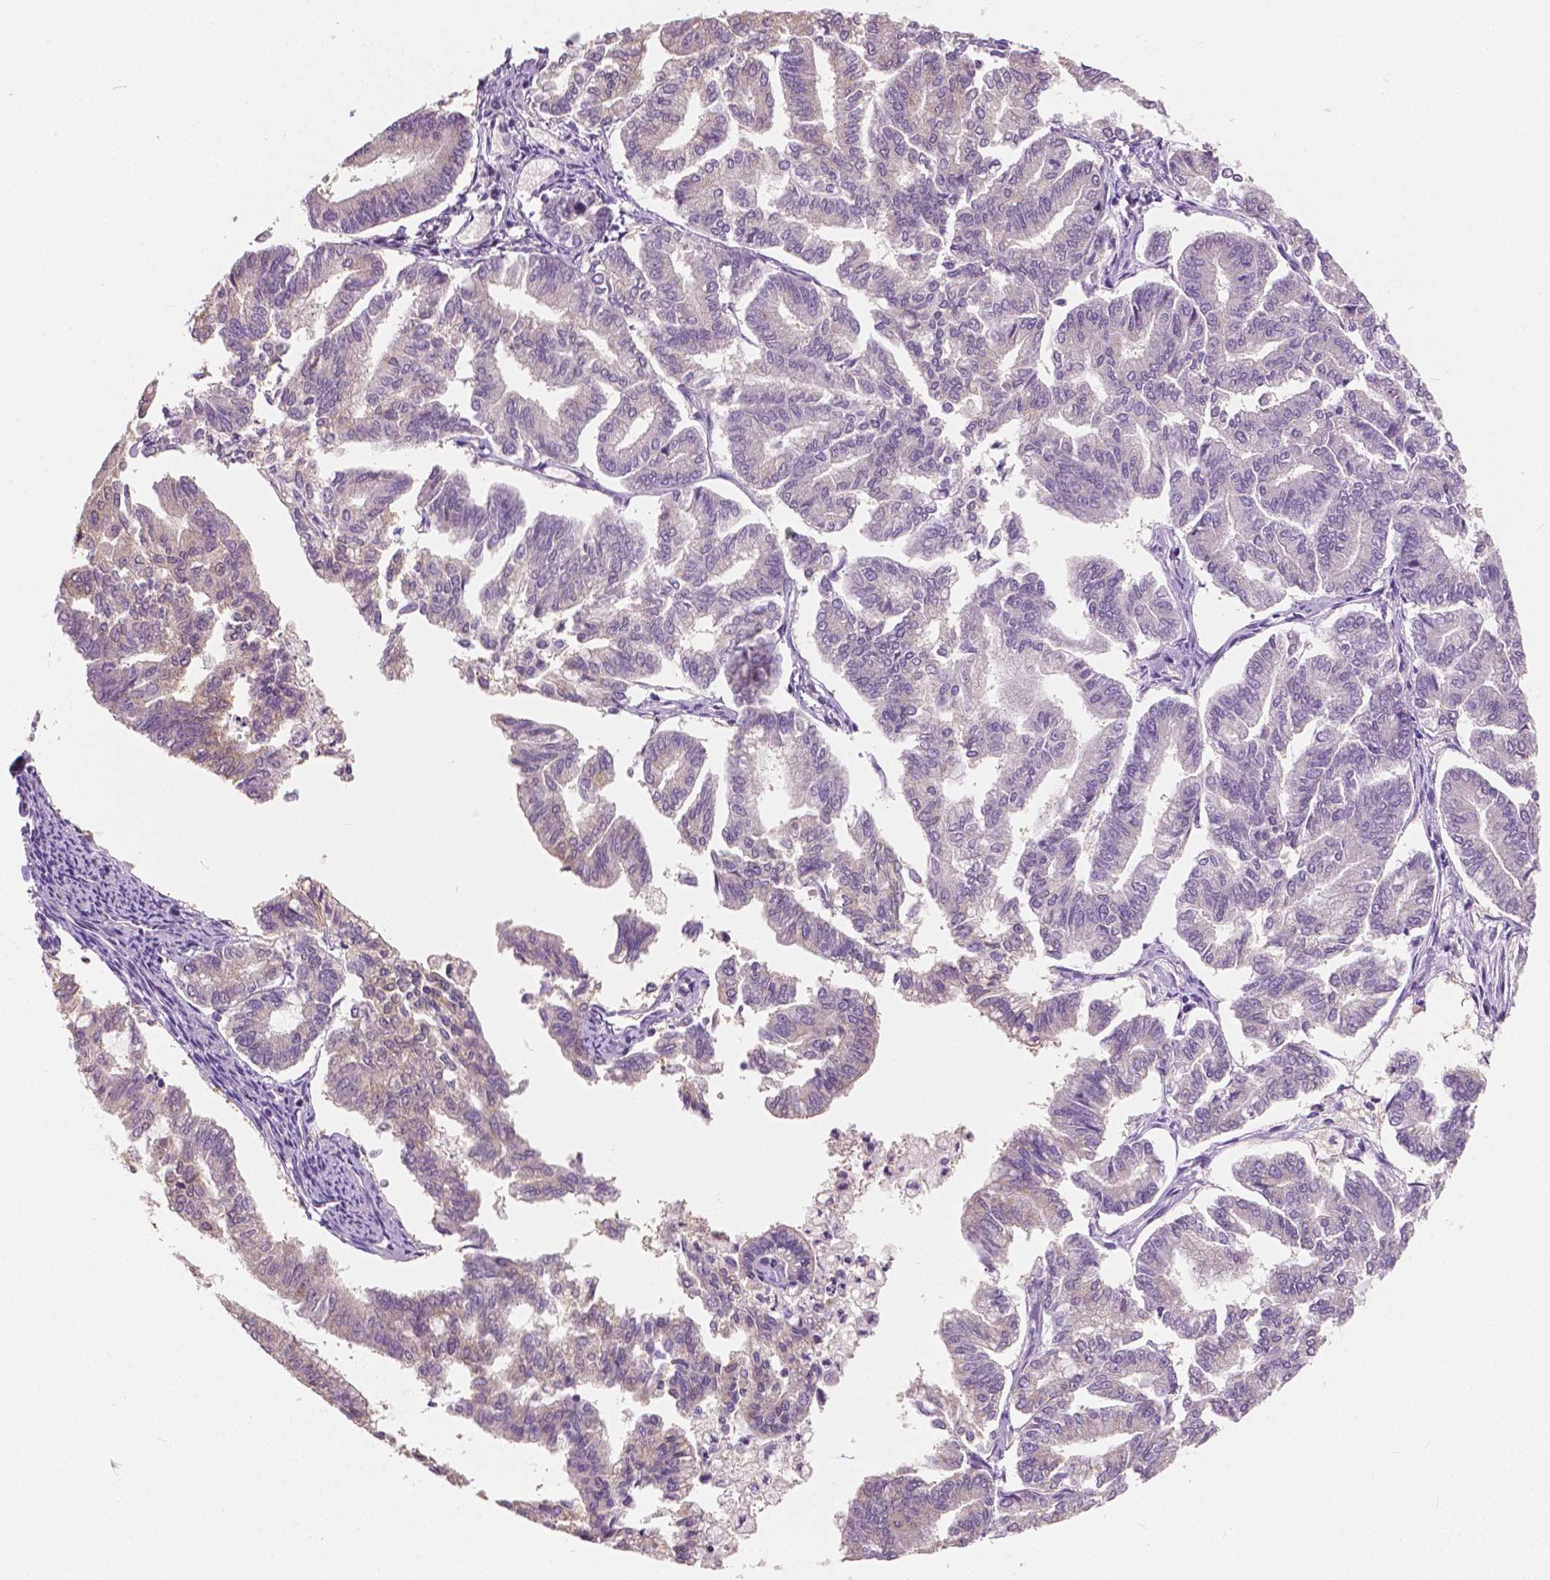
{"staining": {"intensity": "weak", "quantity": "<25%", "location": "cytoplasmic/membranous"}, "tissue": "endometrial cancer", "cell_type": "Tumor cells", "image_type": "cancer", "snomed": [{"axis": "morphology", "description": "Adenocarcinoma, NOS"}, {"axis": "topography", "description": "Endometrium"}], "caption": "Endometrial adenocarcinoma was stained to show a protein in brown. There is no significant expression in tumor cells.", "gene": "TKFC", "patient": {"sex": "female", "age": 79}}